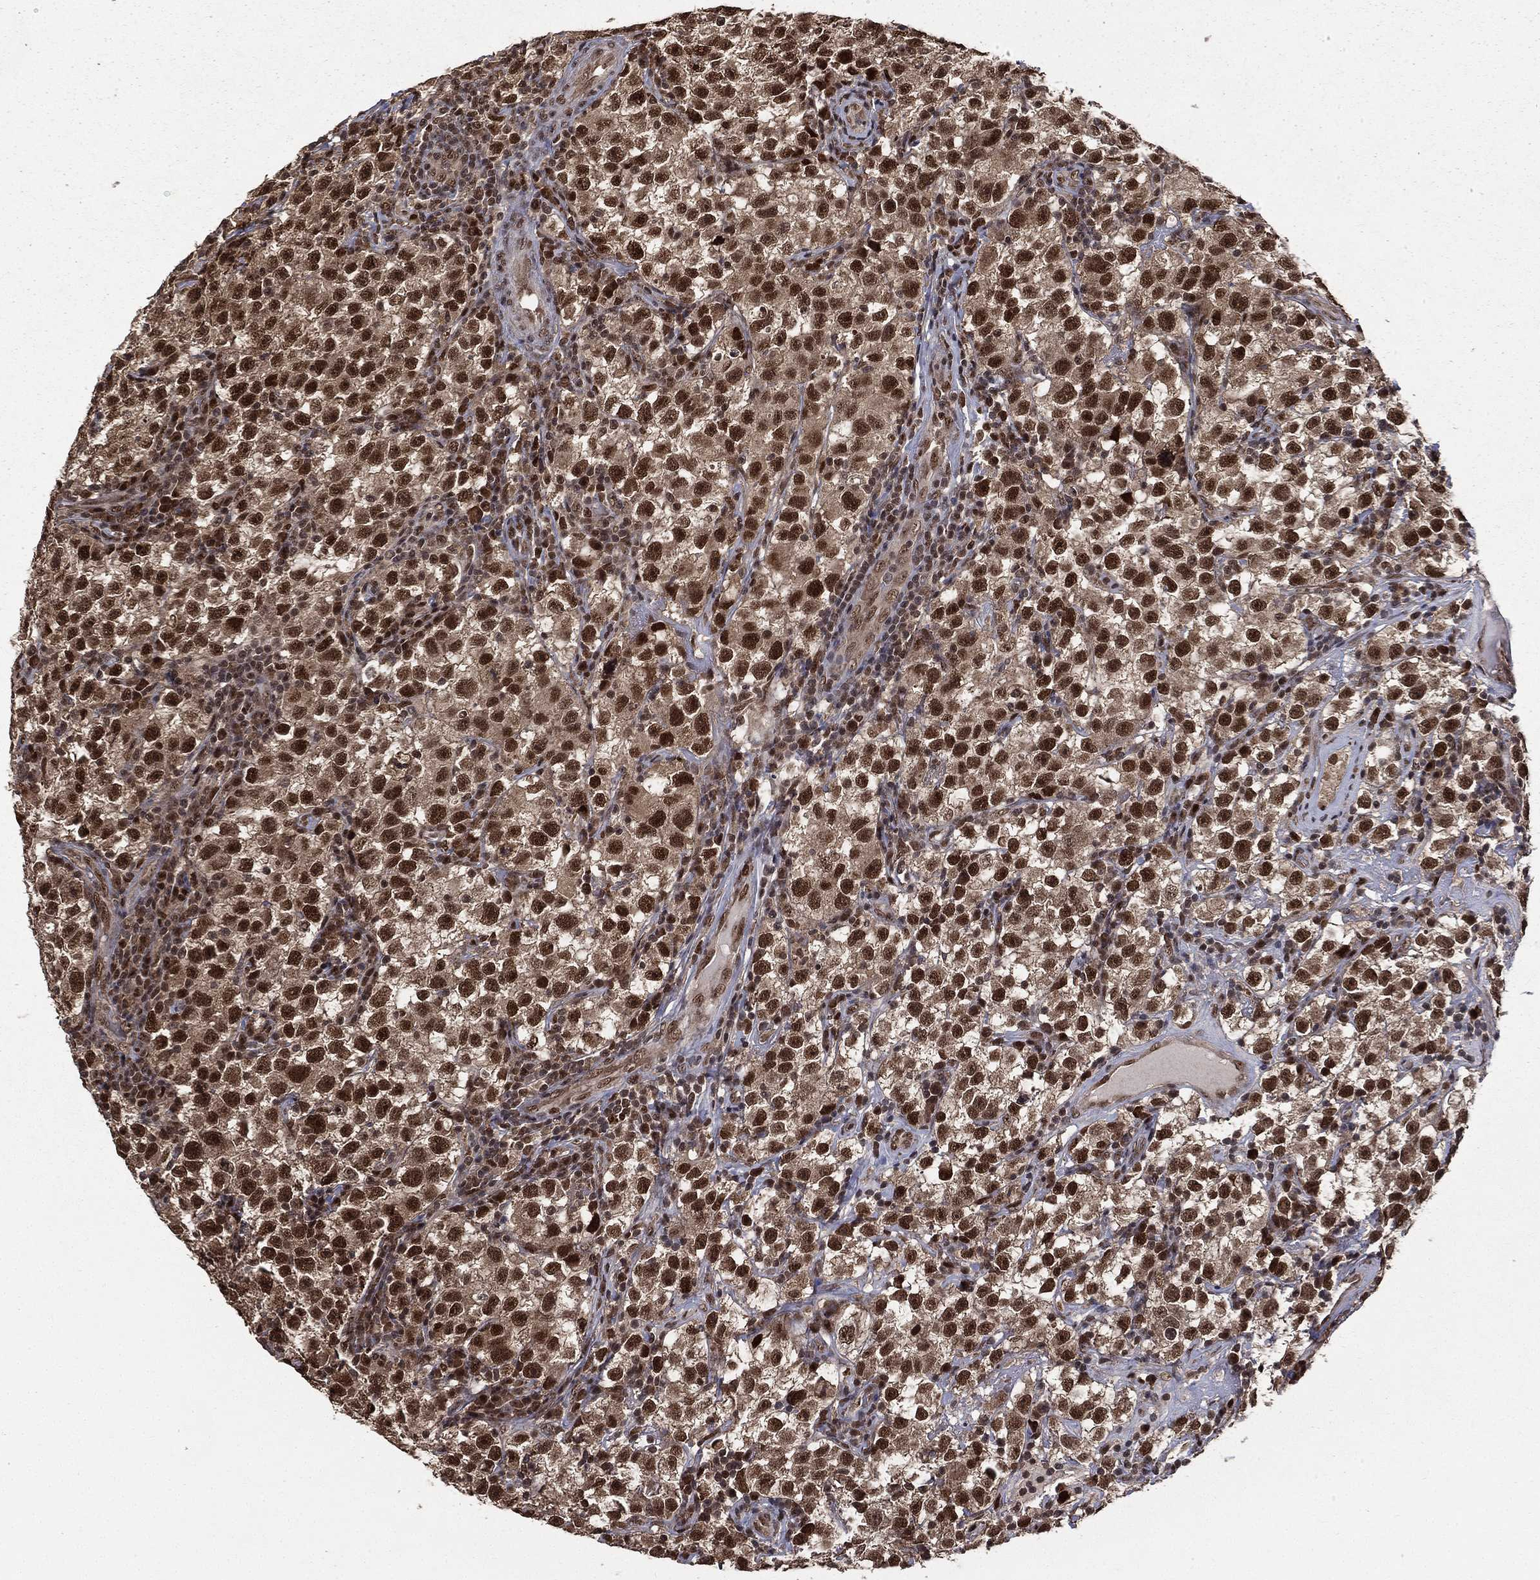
{"staining": {"intensity": "strong", "quantity": "25%-75%", "location": "nuclear"}, "tissue": "testis cancer", "cell_type": "Tumor cells", "image_type": "cancer", "snomed": [{"axis": "morphology", "description": "Seminoma, NOS"}, {"axis": "topography", "description": "Testis"}], "caption": "Human testis cancer stained with a brown dye demonstrates strong nuclear positive positivity in about 25%-75% of tumor cells.", "gene": "JMJD6", "patient": {"sex": "male", "age": 22}}